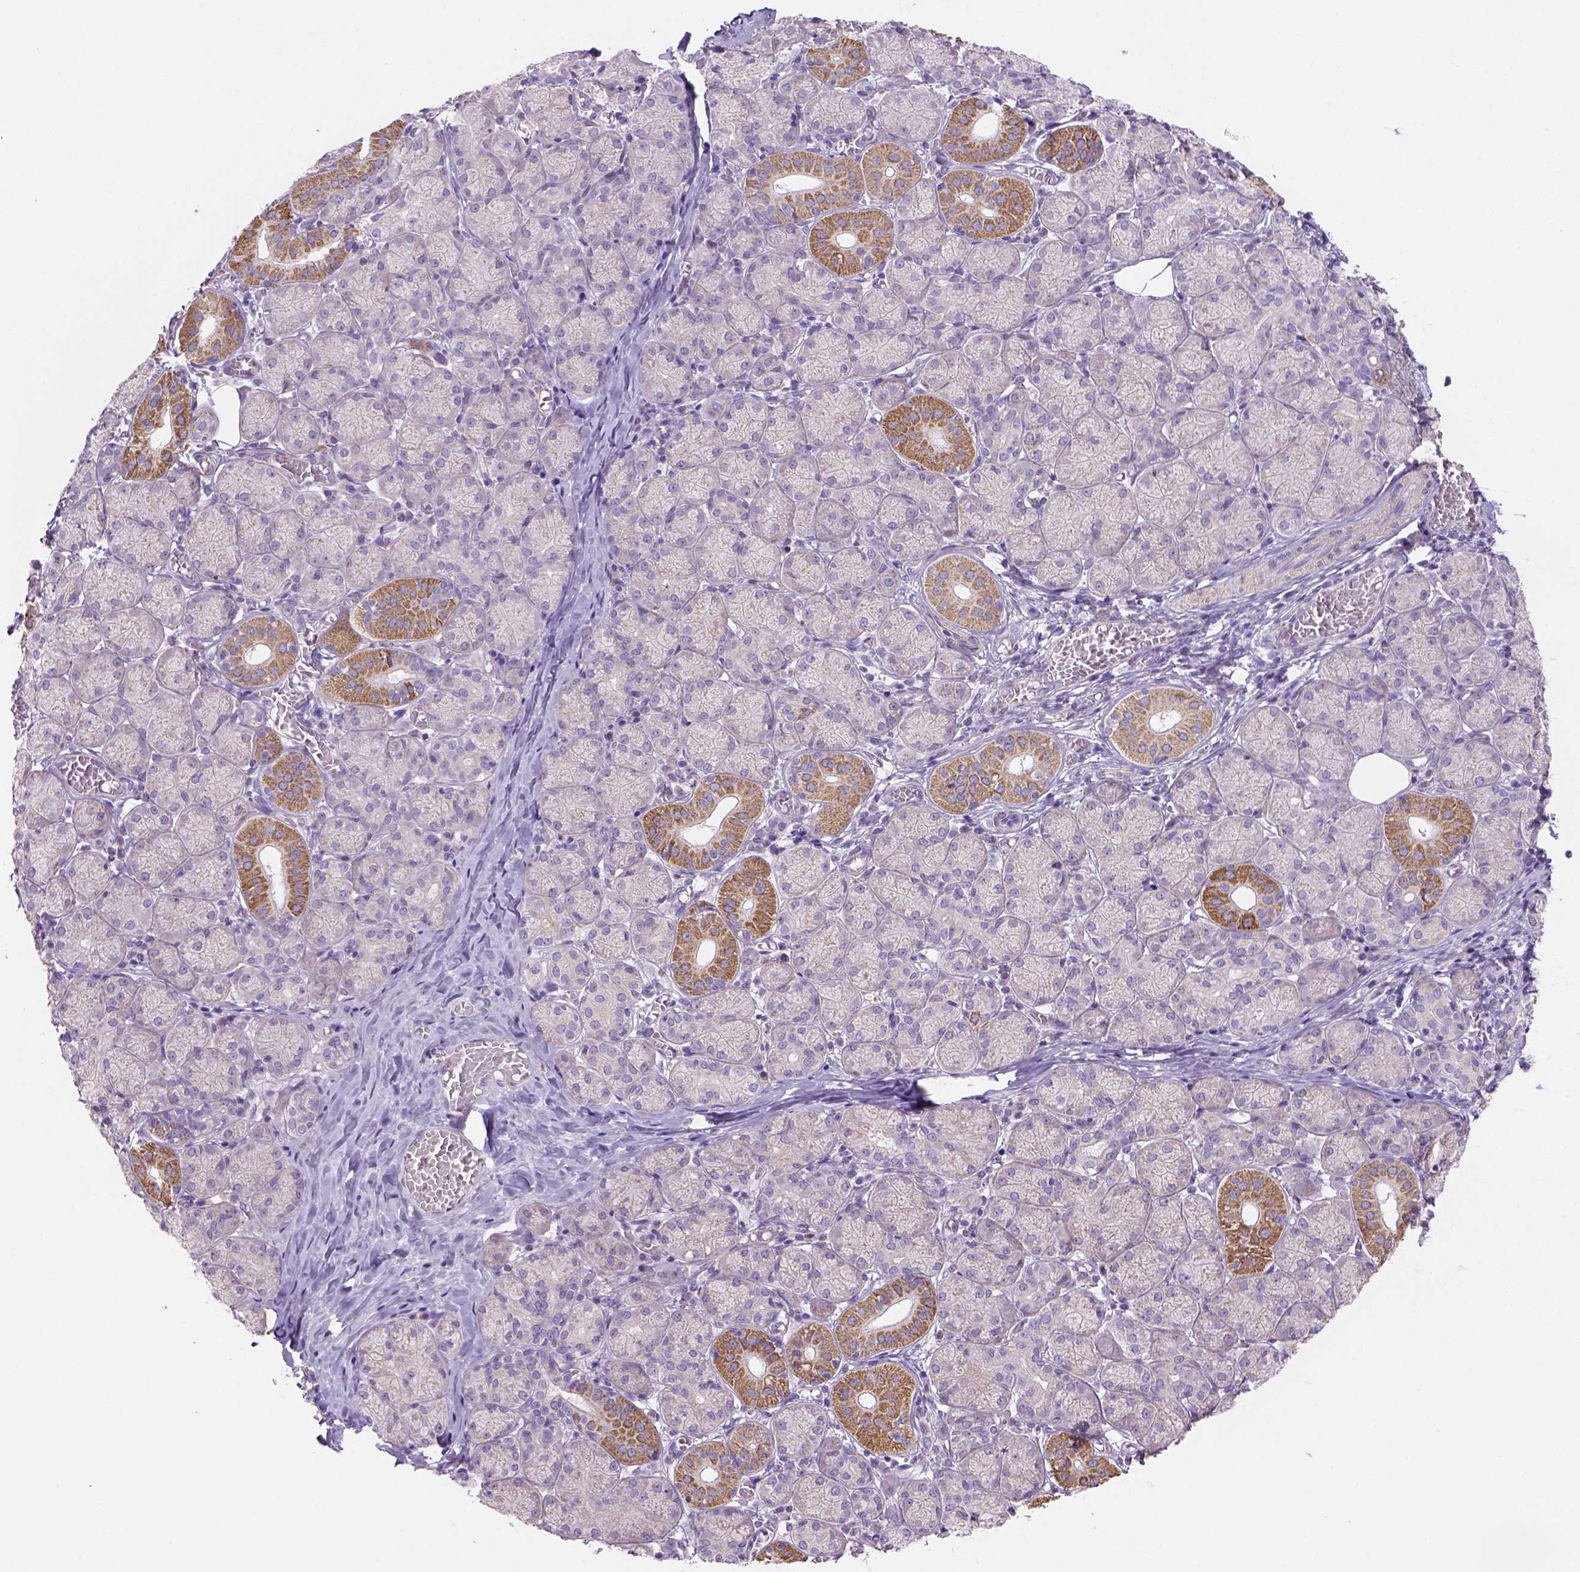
{"staining": {"intensity": "moderate", "quantity": "<25%", "location": "cytoplasmic/membranous"}, "tissue": "salivary gland", "cell_type": "Glandular cells", "image_type": "normal", "snomed": [{"axis": "morphology", "description": "Normal tissue, NOS"}, {"axis": "topography", "description": "Salivary gland"}, {"axis": "topography", "description": "Peripheral nerve tissue"}], "caption": "Protein expression analysis of normal human salivary gland reveals moderate cytoplasmic/membranous positivity in approximately <25% of glandular cells.", "gene": "HTRA1", "patient": {"sex": "female", "age": 24}}